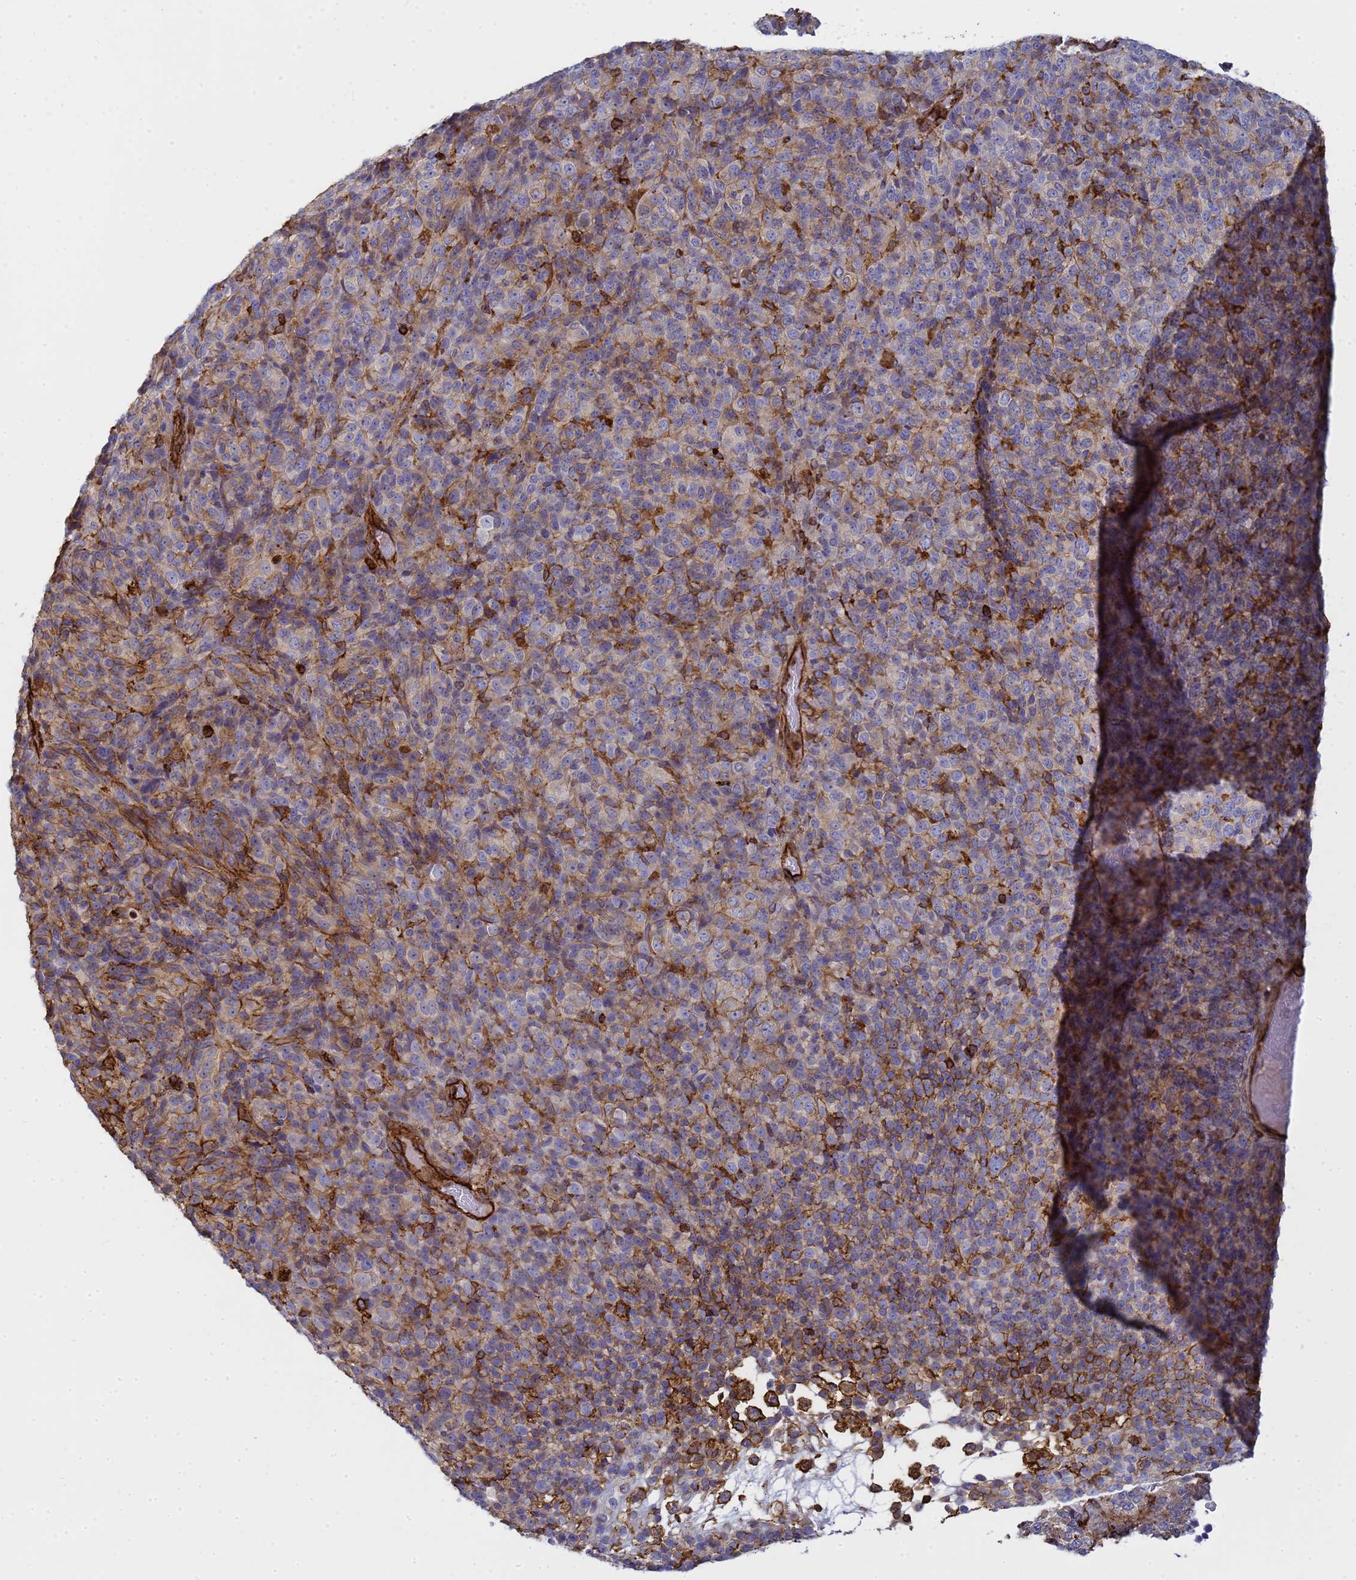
{"staining": {"intensity": "weak", "quantity": "25%-75%", "location": "cytoplasmic/membranous"}, "tissue": "melanoma", "cell_type": "Tumor cells", "image_type": "cancer", "snomed": [{"axis": "morphology", "description": "Malignant melanoma, Metastatic site"}, {"axis": "topography", "description": "Brain"}], "caption": "Immunohistochemical staining of human malignant melanoma (metastatic site) exhibits low levels of weak cytoplasmic/membranous staining in about 25%-75% of tumor cells.", "gene": "ZBTB8OS", "patient": {"sex": "female", "age": 56}}